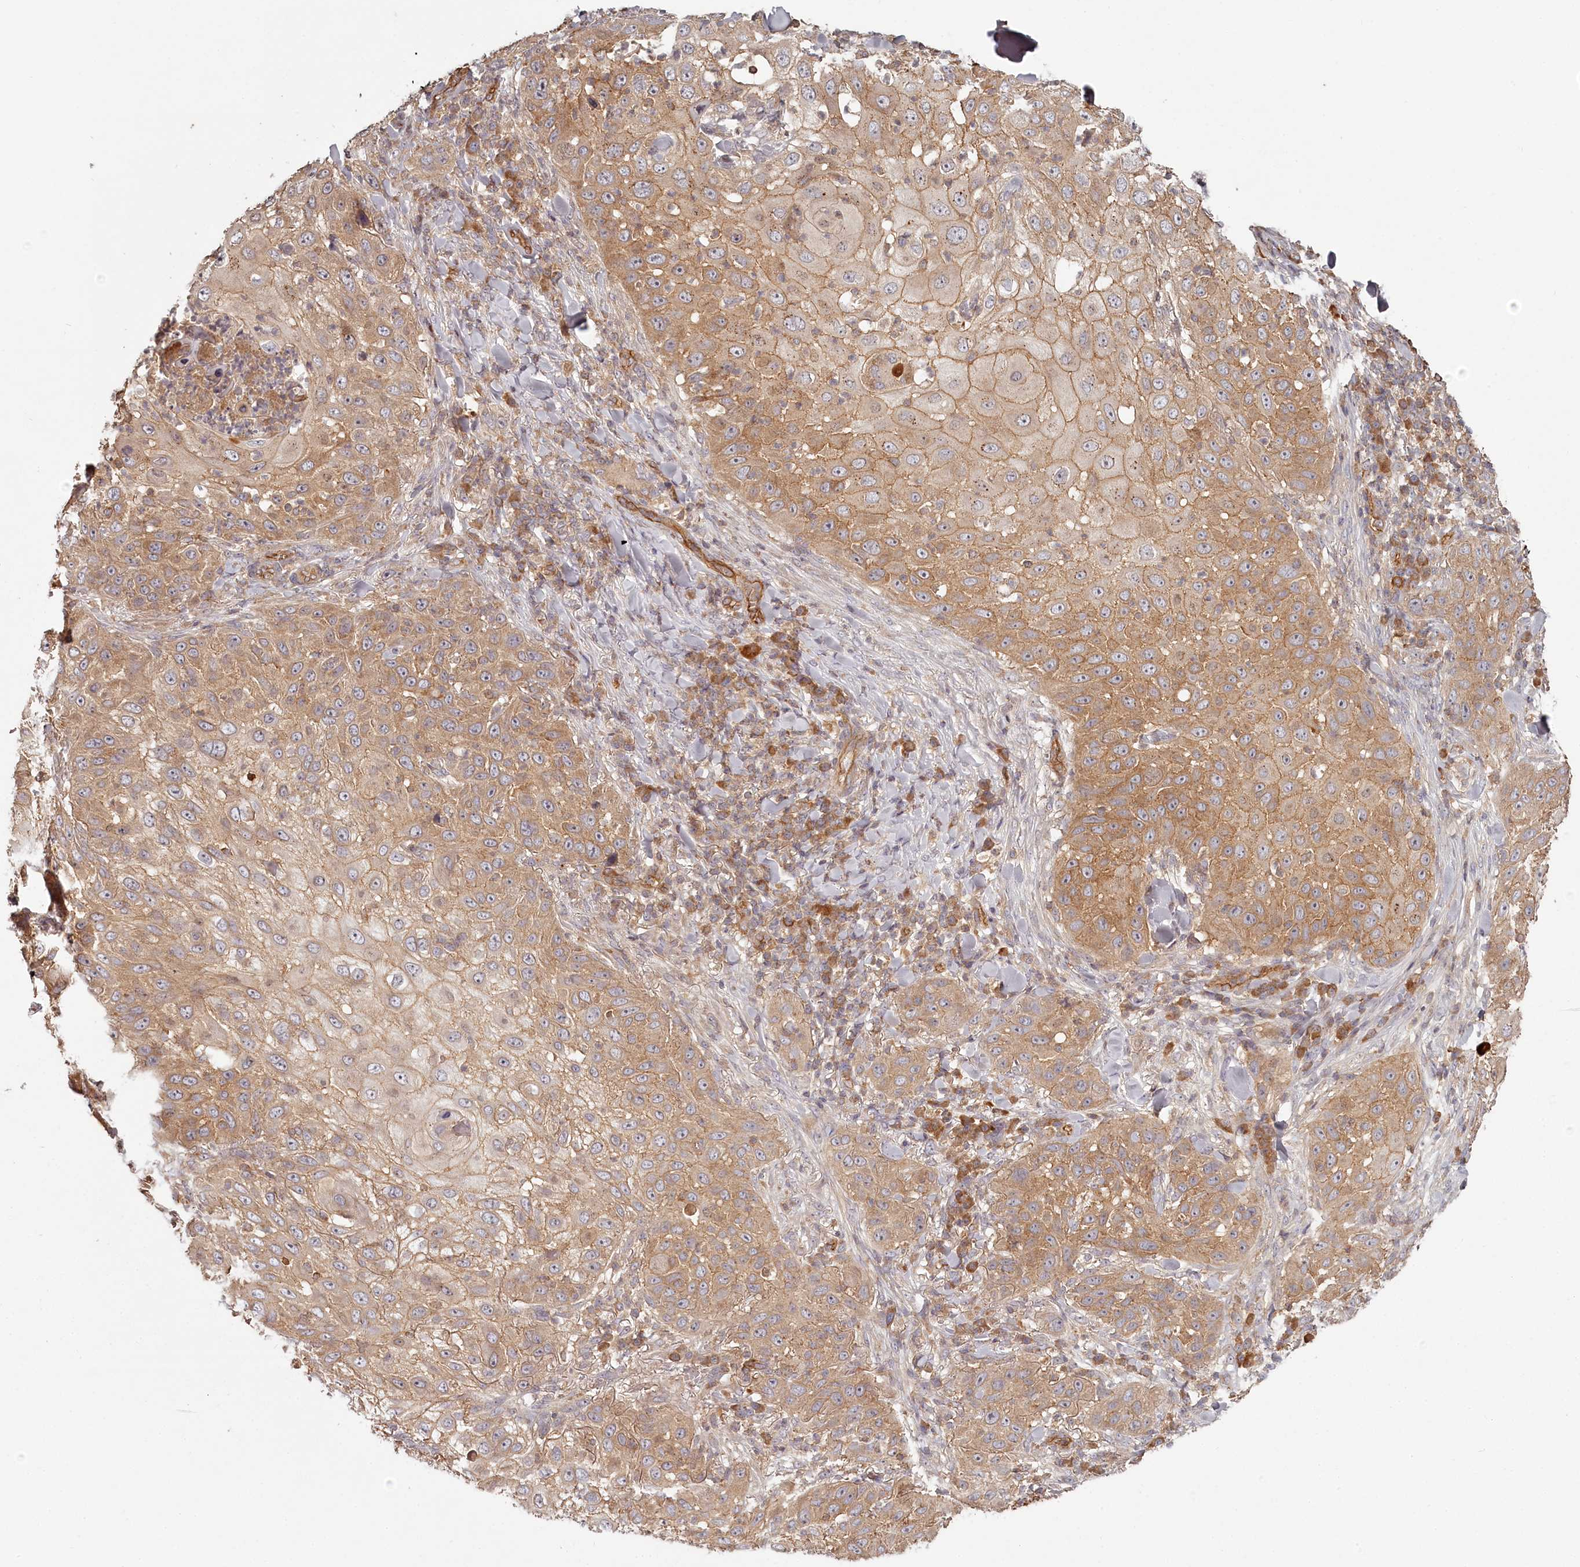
{"staining": {"intensity": "moderate", "quantity": ">75%", "location": "cytoplasmic/membranous"}, "tissue": "skin cancer", "cell_type": "Tumor cells", "image_type": "cancer", "snomed": [{"axis": "morphology", "description": "Squamous cell carcinoma, NOS"}, {"axis": "topography", "description": "Skin"}], "caption": "The histopathology image demonstrates a brown stain indicating the presence of a protein in the cytoplasmic/membranous of tumor cells in skin cancer.", "gene": "TMIE", "patient": {"sex": "female", "age": 44}}